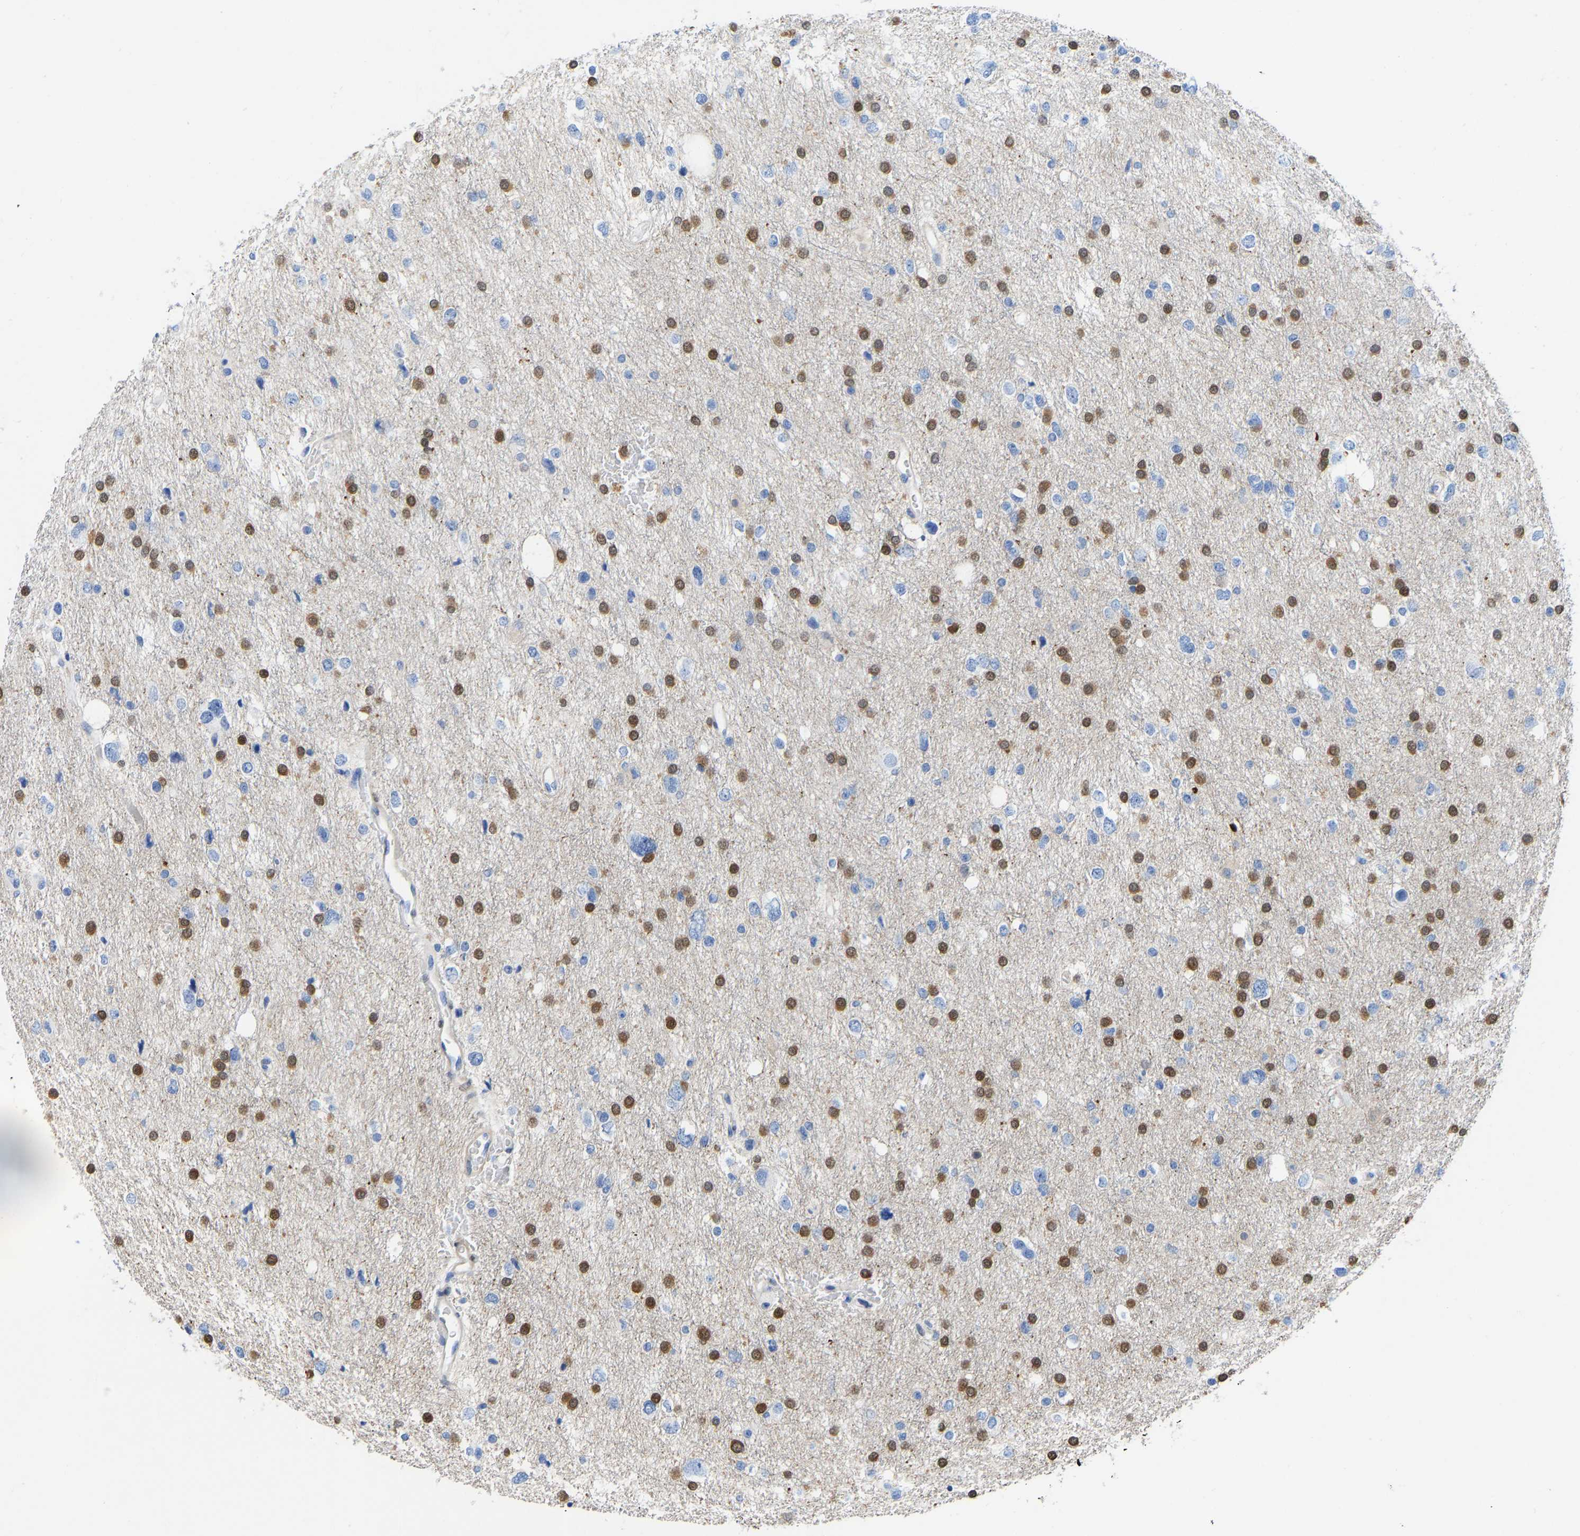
{"staining": {"intensity": "moderate", "quantity": "25%-75%", "location": "cytoplasmic/membranous,nuclear"}, "tissue": "glioma", "cell_type": "Tumor cells", "image_type": "cancer", "snomed": [{"axis": "morphology", "description": "Glioma, malignant, Low grade"}, {"axis": "topography", "description": "Brain"}], "caption": "Malignant glioma (low-grade) tissue shows moderate cytoplasmic/membranous and nuclear staining in about 25%-75% of tumor cells, visualized by immunohistochemistry.", "gene": "NKAIN3", "patient": {"sex": "female", "age": 37}}